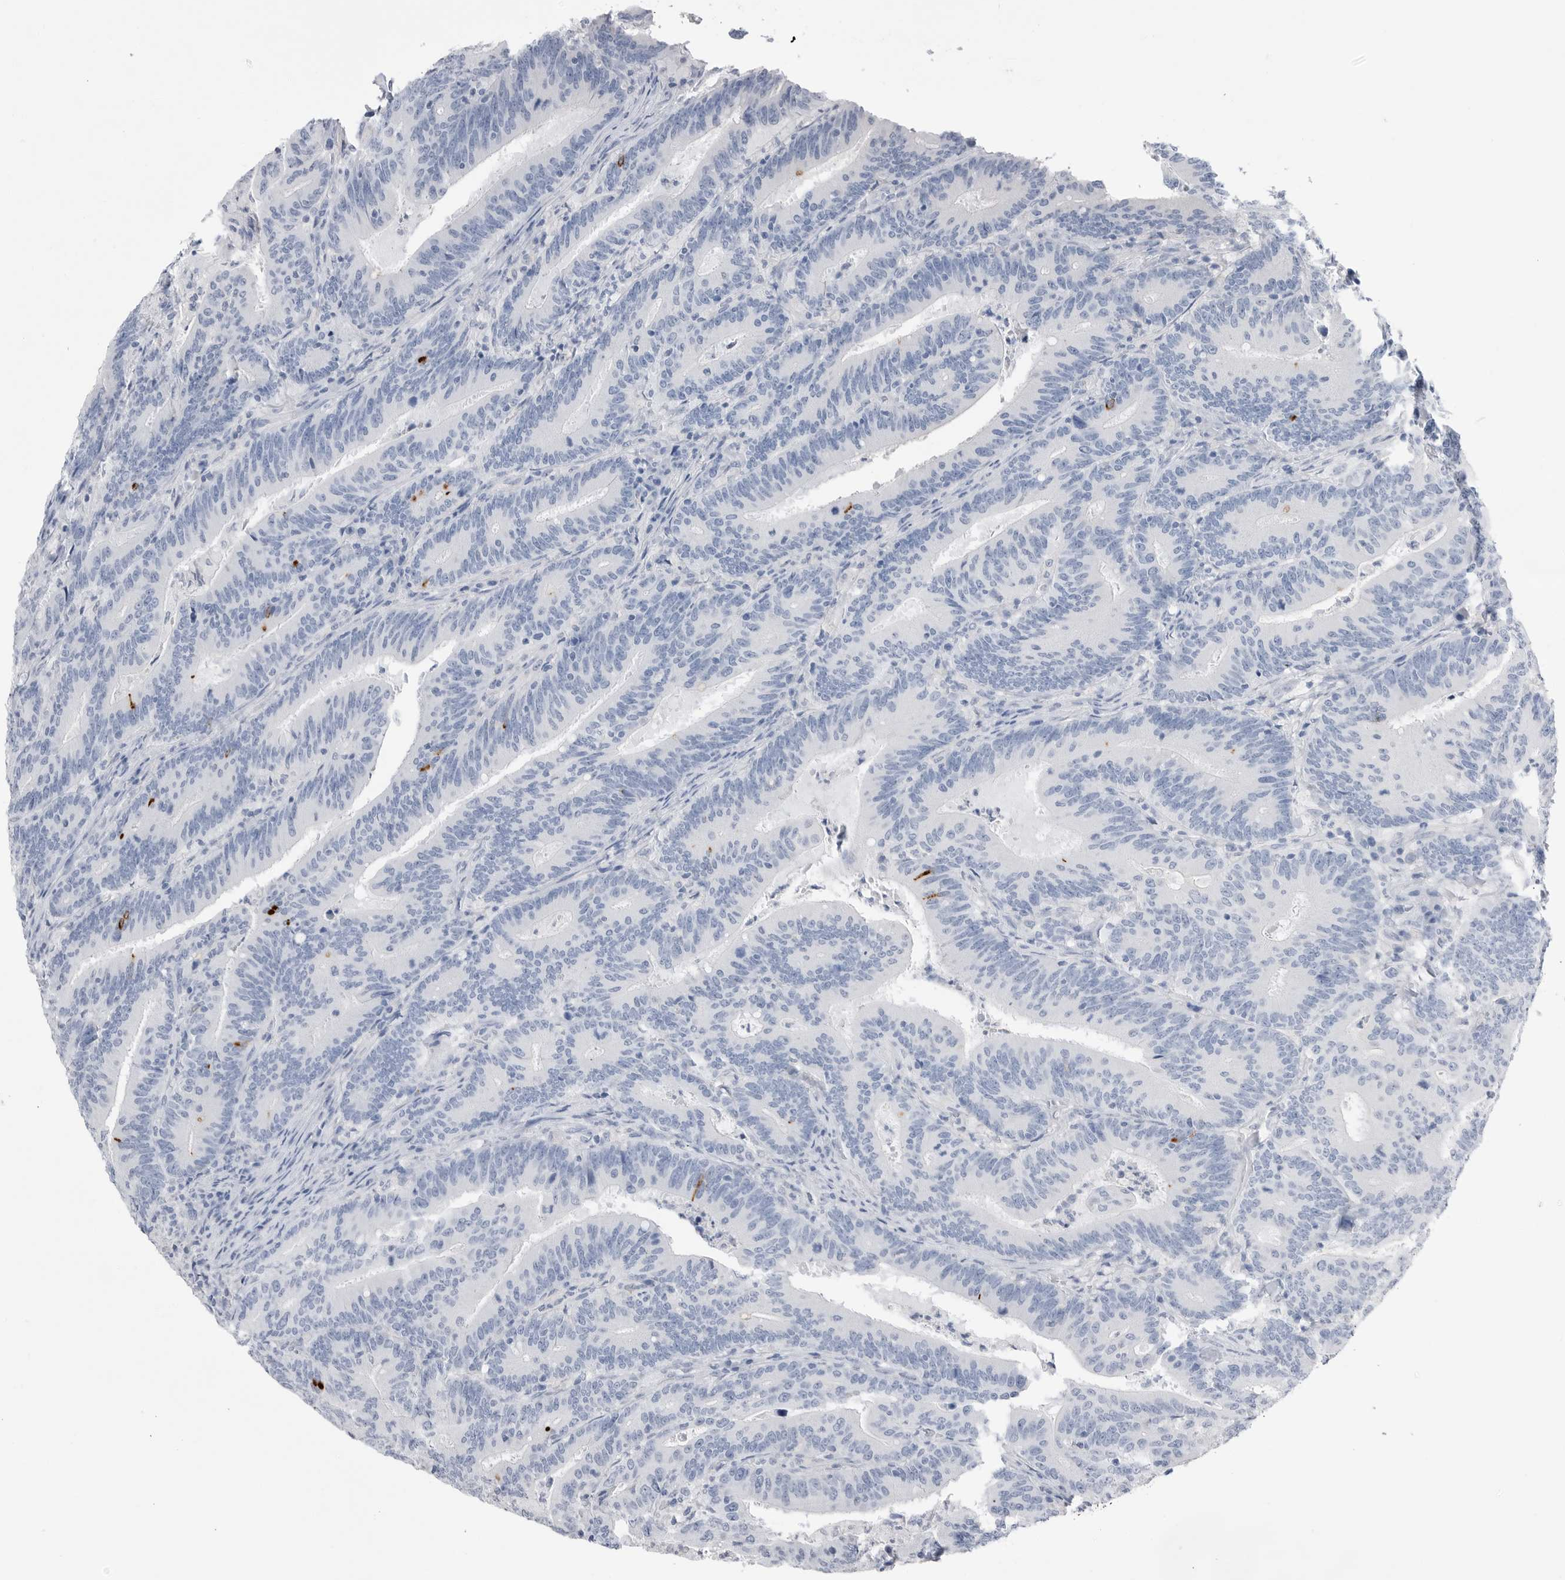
{"staining": {"intensity": "negative", "quantity": "none", "location": "none"}, "tissue": "colorectal cancer", "cell_type": "Tumor cells", "image_type": "cancer", "snomed": [{"axis": "morphology", "description": "Adenocarcinoma, NOS"}, {"axis": "topography", "description": "Colon"}], "caption": "Immunohistochemistry histopathology image of neoplastic tissue: human adenocarcinoma (colorectal) stained with DAB shows no significant protein expression in tumor cells.", "gene": "ABHD12", "patient": {"sex": "female", "age": 66}}